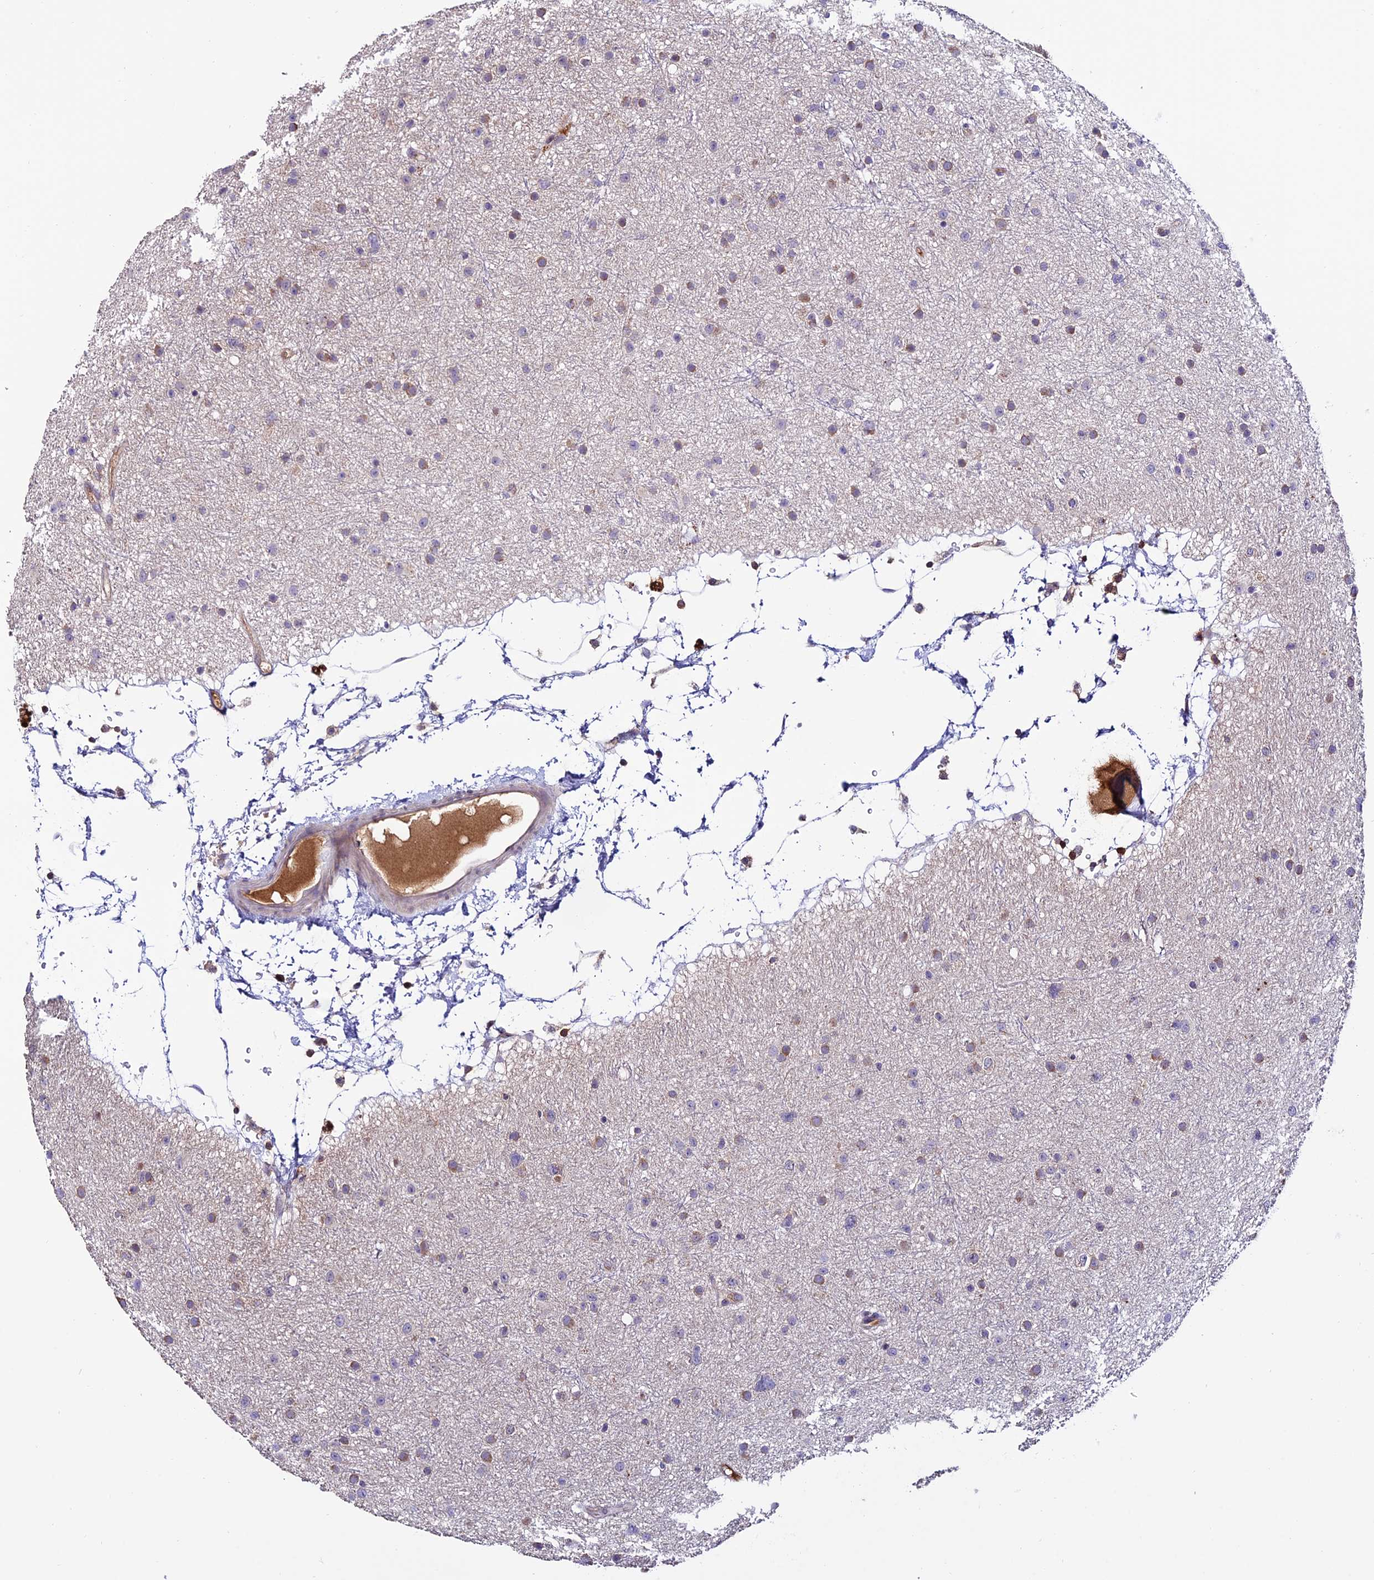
{"staining": {"intensity": "negative", "quantity": "none", "location": "none"}, "tissue": "glioma", "cell_type": "Tumor cells", "image_type": "cancer", "snomed": [{"axis": "morphology", "description": "Glioma, malignant, Low grade"}, {"axis": "topography", "description": "Cerebral cortex"}], "caption": "Immunohistochemical staining of human malignant glioma (low-grade) shows no significant staining in tumor cells.", "gene": "ARHGEF18", "patient": {"sex": "female", "age": 39}}